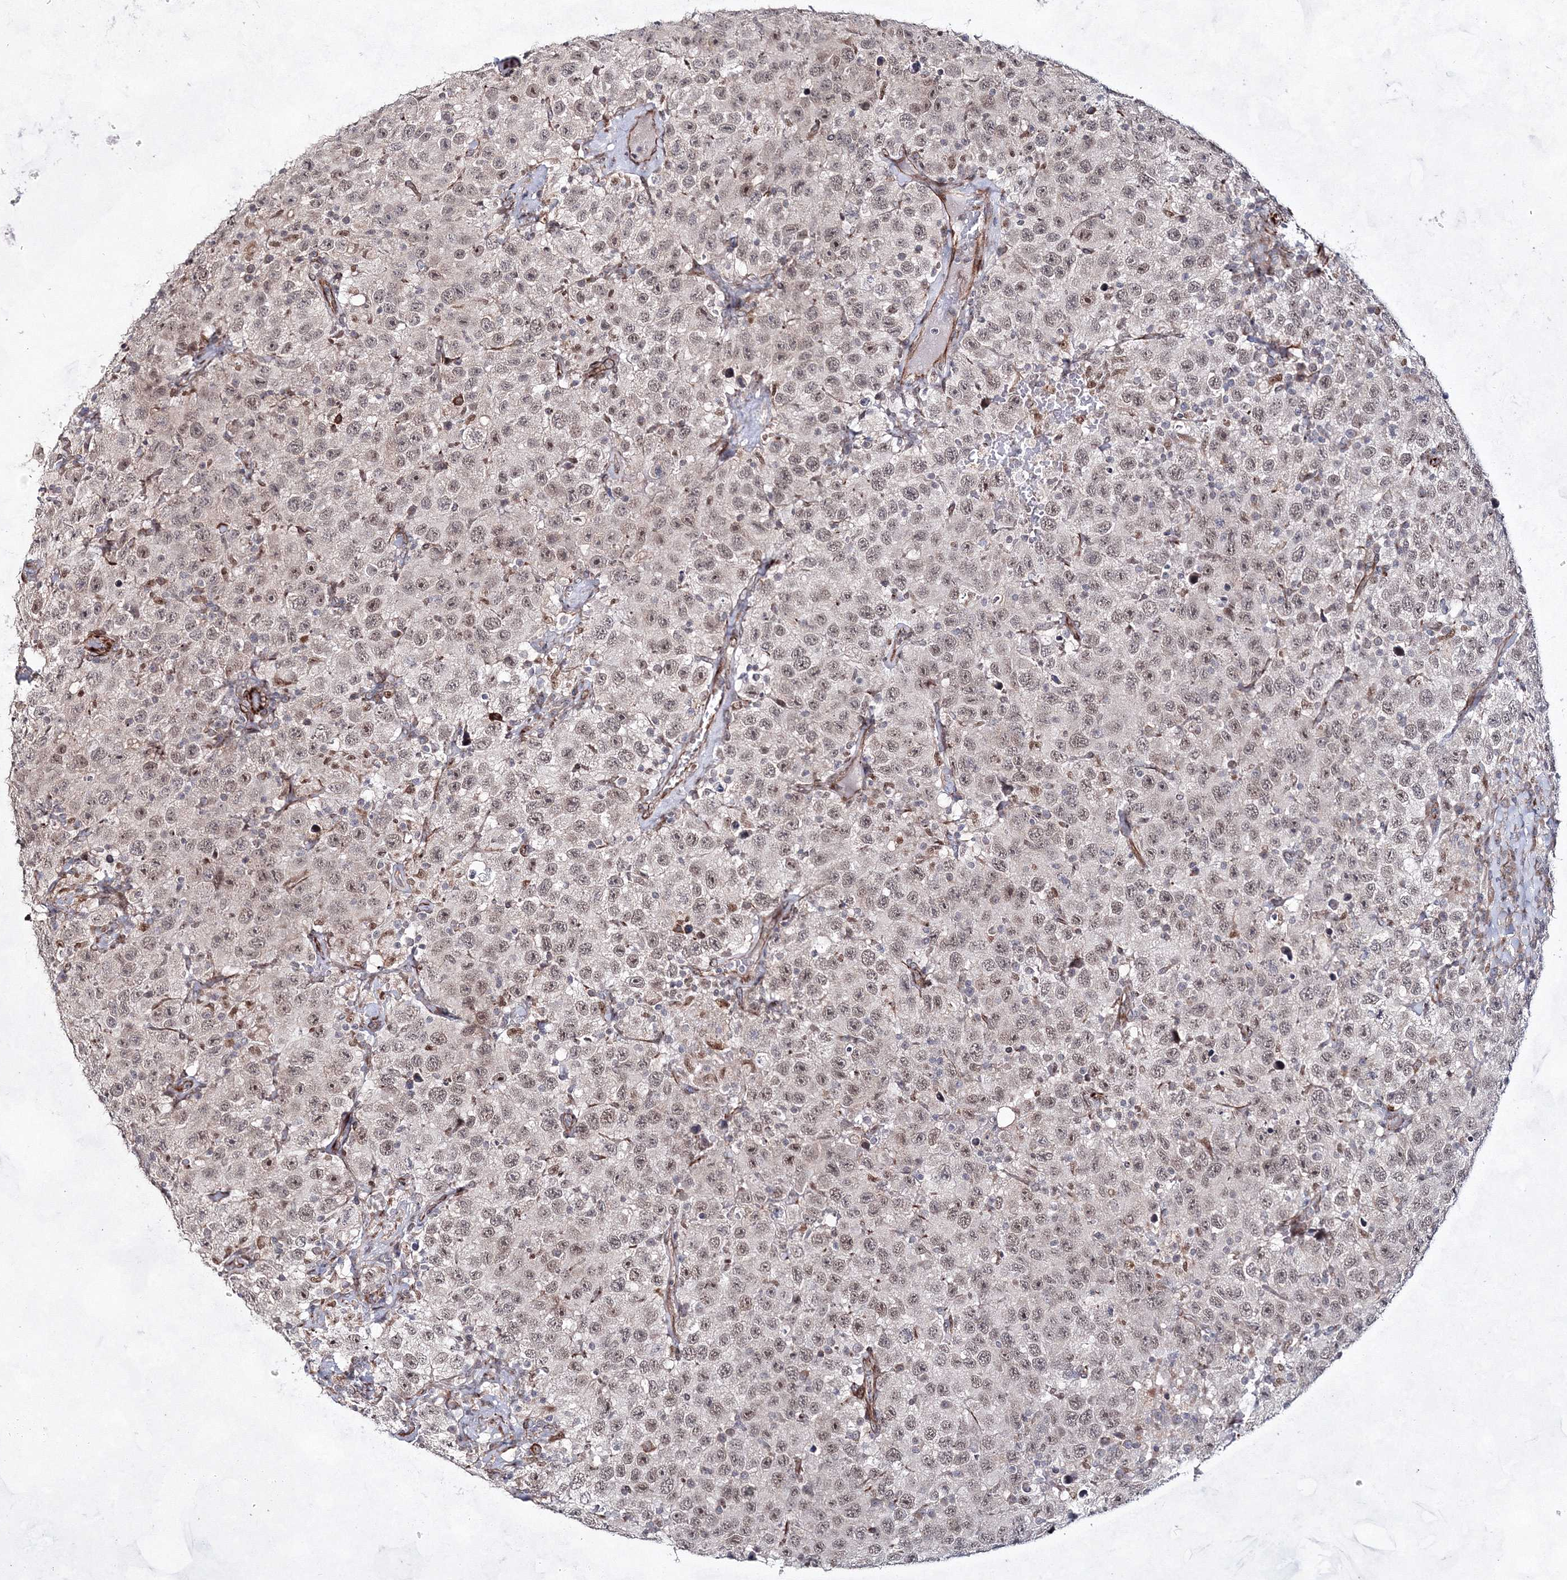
{"staining": {"intensity": "weak", "quantity": ">75%", "location": "nuclear"}, "tissue": "testis cancer", "cell_type": "Tumor cells", "image_type": "cancer", "snomed": [{"axis": "morphology", "description": "Seminoma, NOS"}, {"axis": "topography", "description": "Testis"}], "caption": "Immunohistochemical staining of testis seminoma shows weak nuclear protein staining in about >75% of tumor cells.", "gene": "SNIP1", "patient": {"sex": "male", "age": 41}}